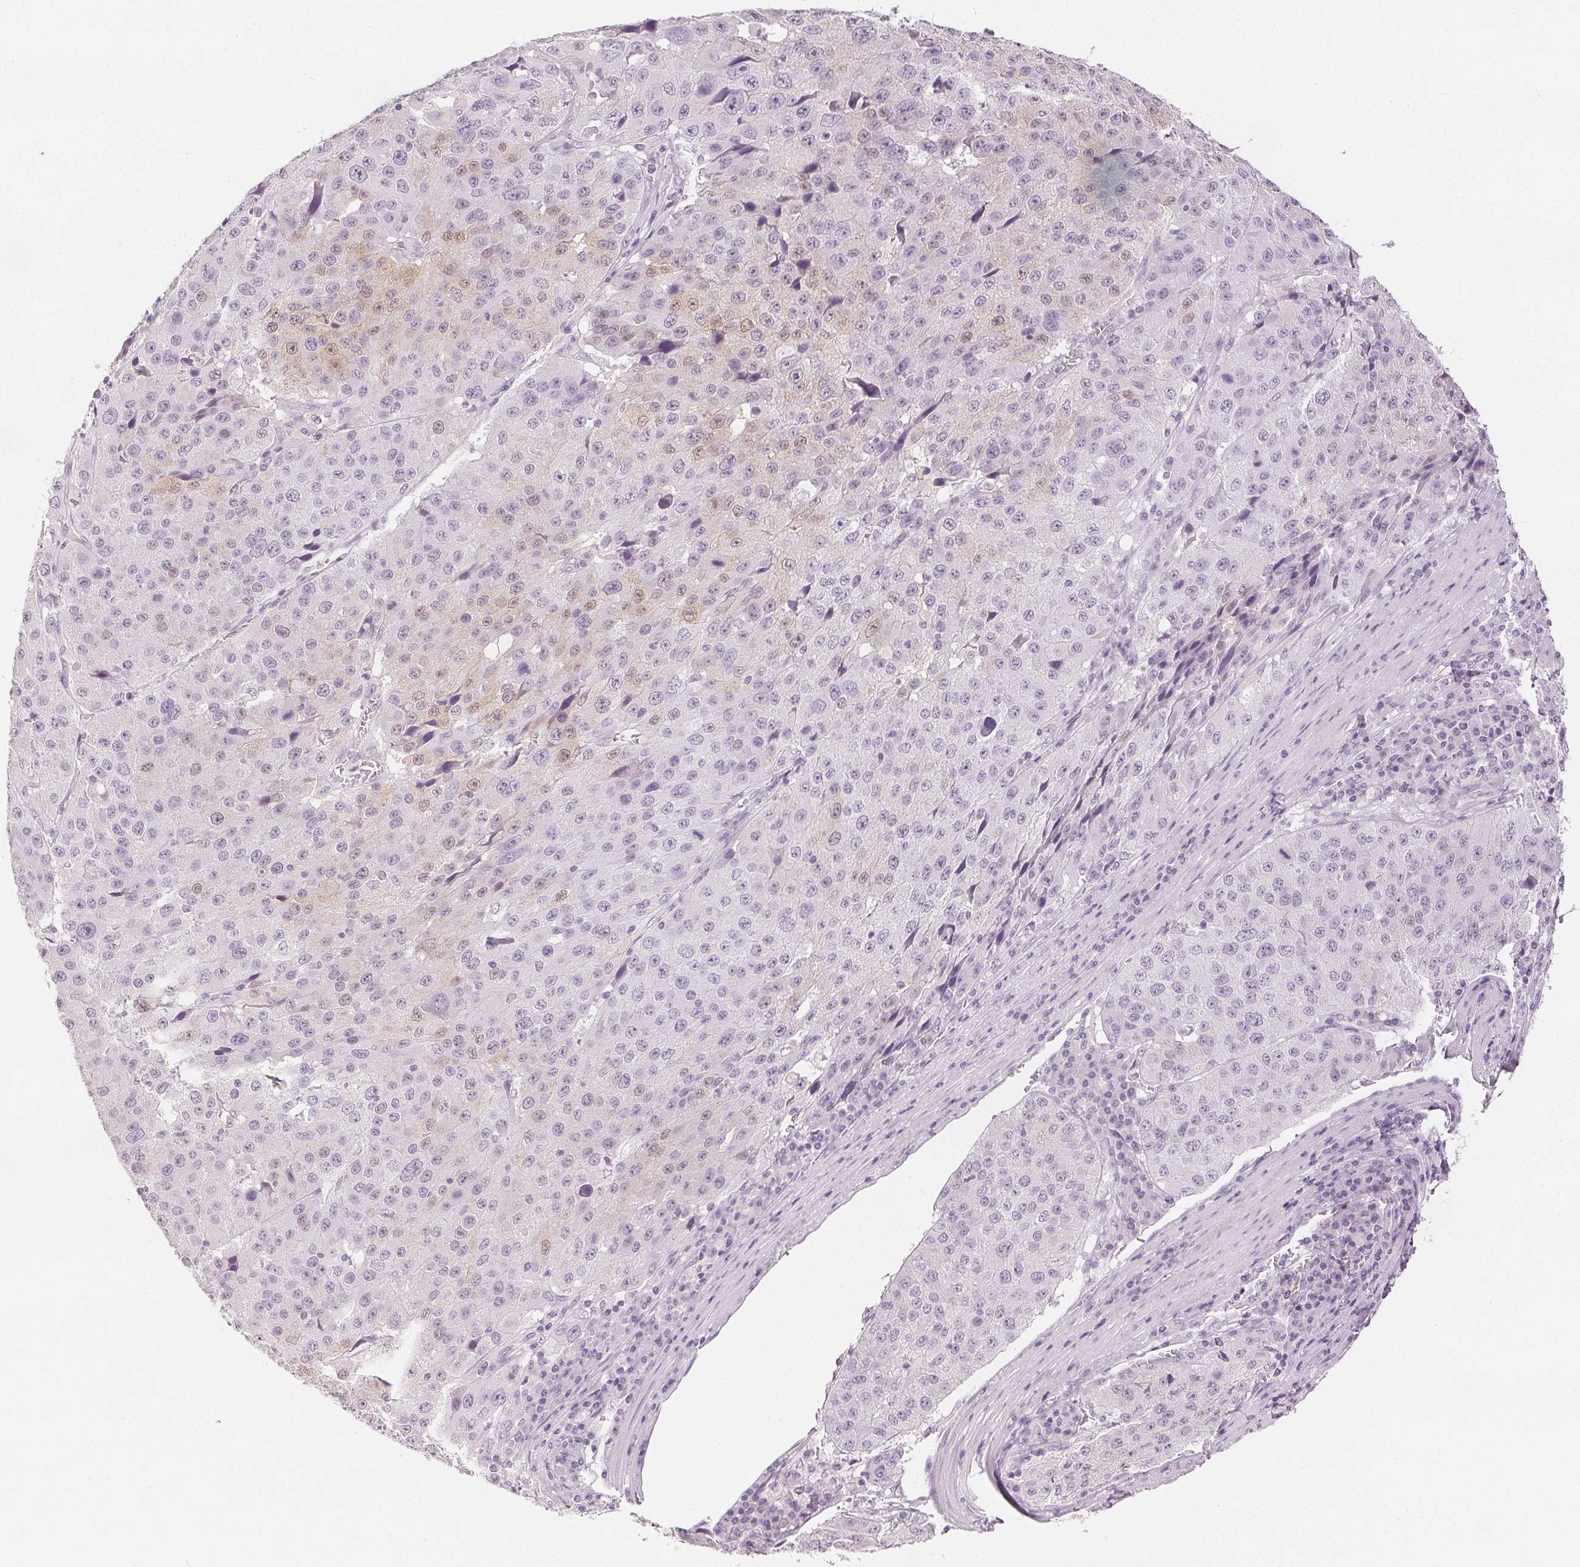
{"staining": {"intensity": "weak", "quantity": "<25%", "location": "cytoplasmic/membranous,nuclear"}, "tissue": "stomach cancer", "cell_type": "Tumor cells", "image_type": "cancer", "snomed": [{"axis": "morphology", "description": "Adenocarcinoma, NOS"}, {"axis": "topography", "description": "Stomach"}], "caption": "There is no significant staining in tumor cells of stomach cancer.", "gene": "SCGN", "patient": {"sex": "male", "age": 71}}